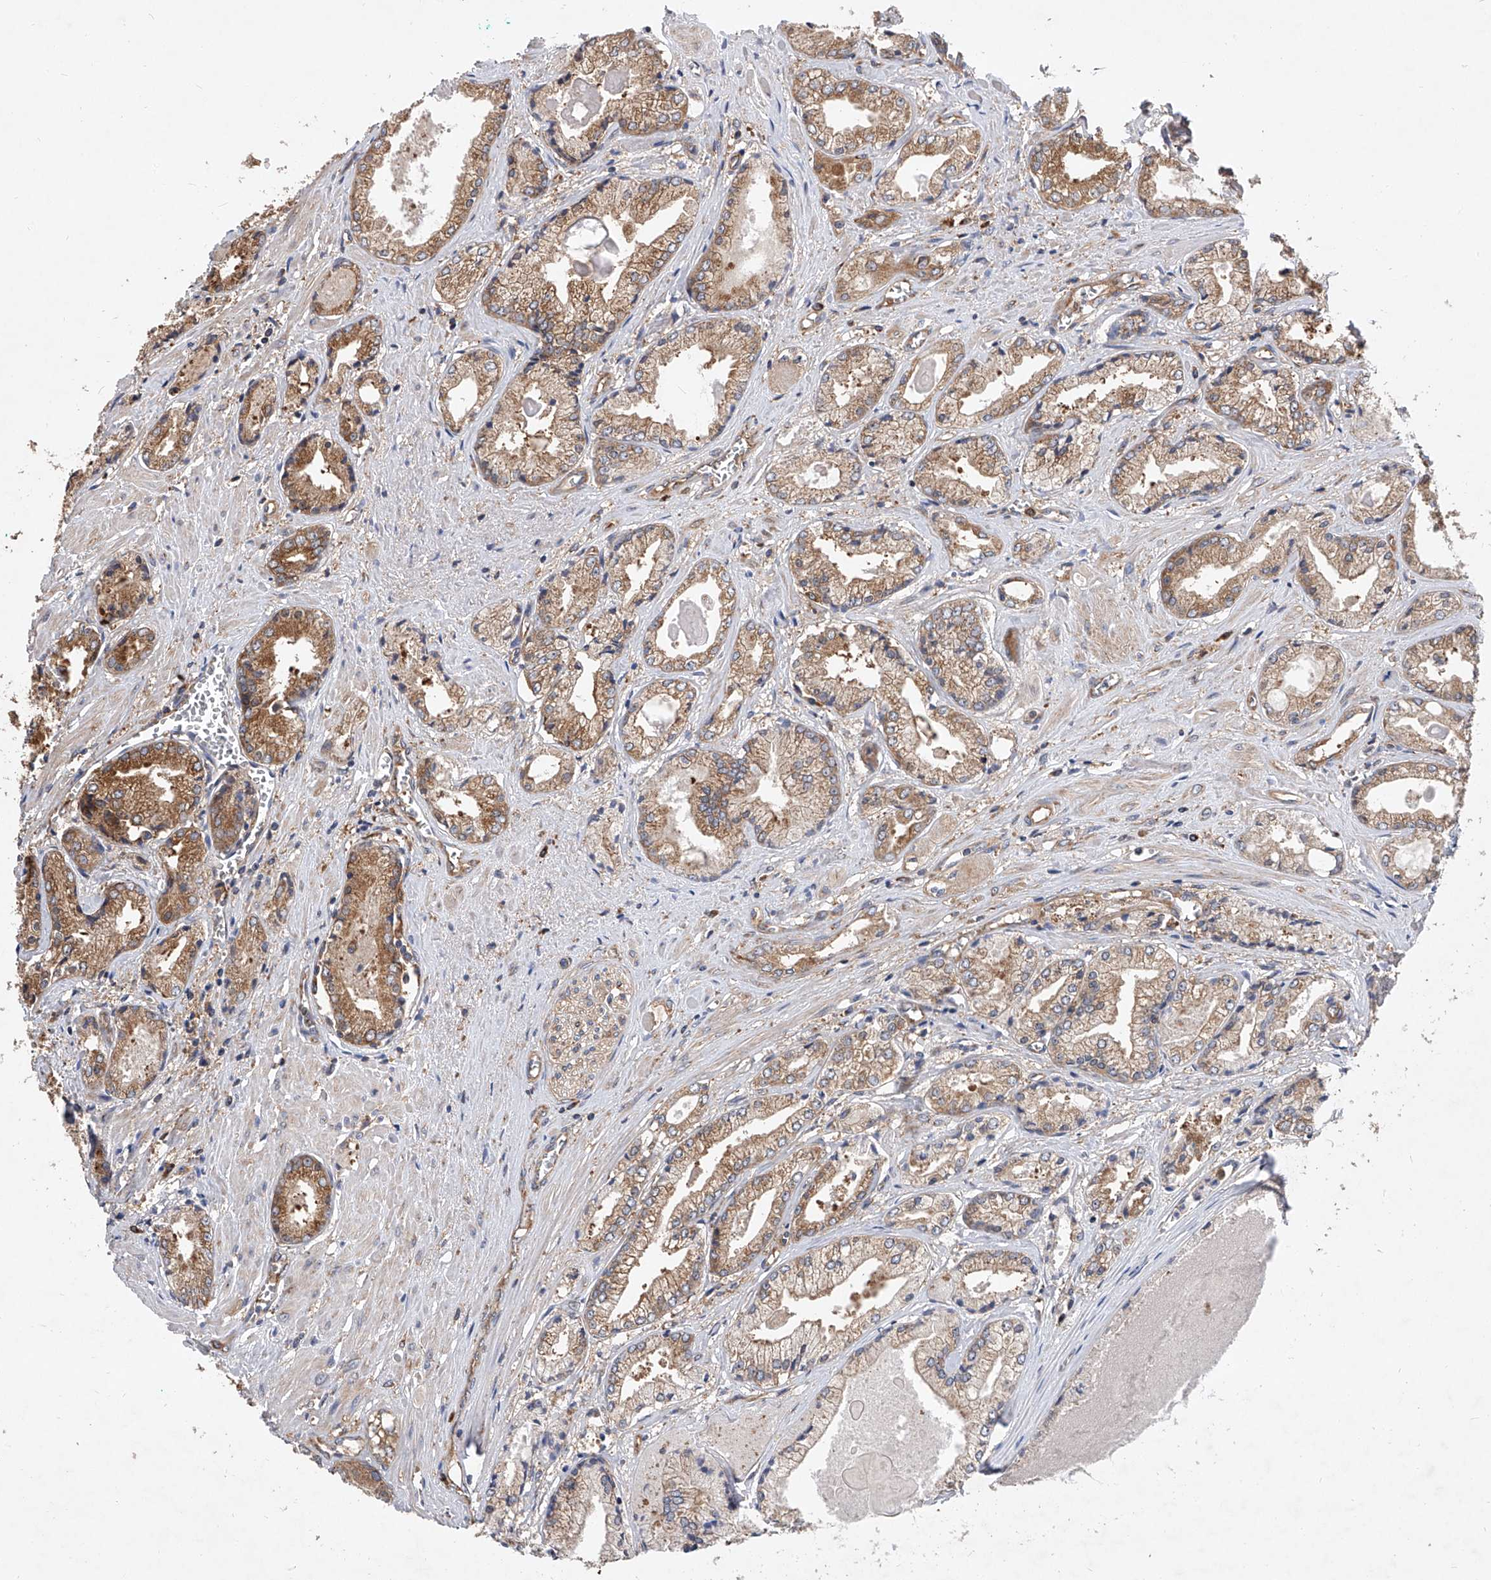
{"staining": {"intensity": "moderate", "quantity": ">75%", "location": "cytoplasmic/membranous"}, "tissue": "prostate cancer", "cell_type": "Tumor cells", "image_type": "cancer", "snomed": [{"axis": "morphology", "description": "Adenocarcinoma, Low grade"}, {"axis": "topography", "description": "Prostate"}], "caption": "Human prostate low-grade adenocarcinoma stained with a protein marker demonstrates moderate staining in tumor cells.", "gene": "CFAP410", "patient": {"sex": "male", "age": 60}}